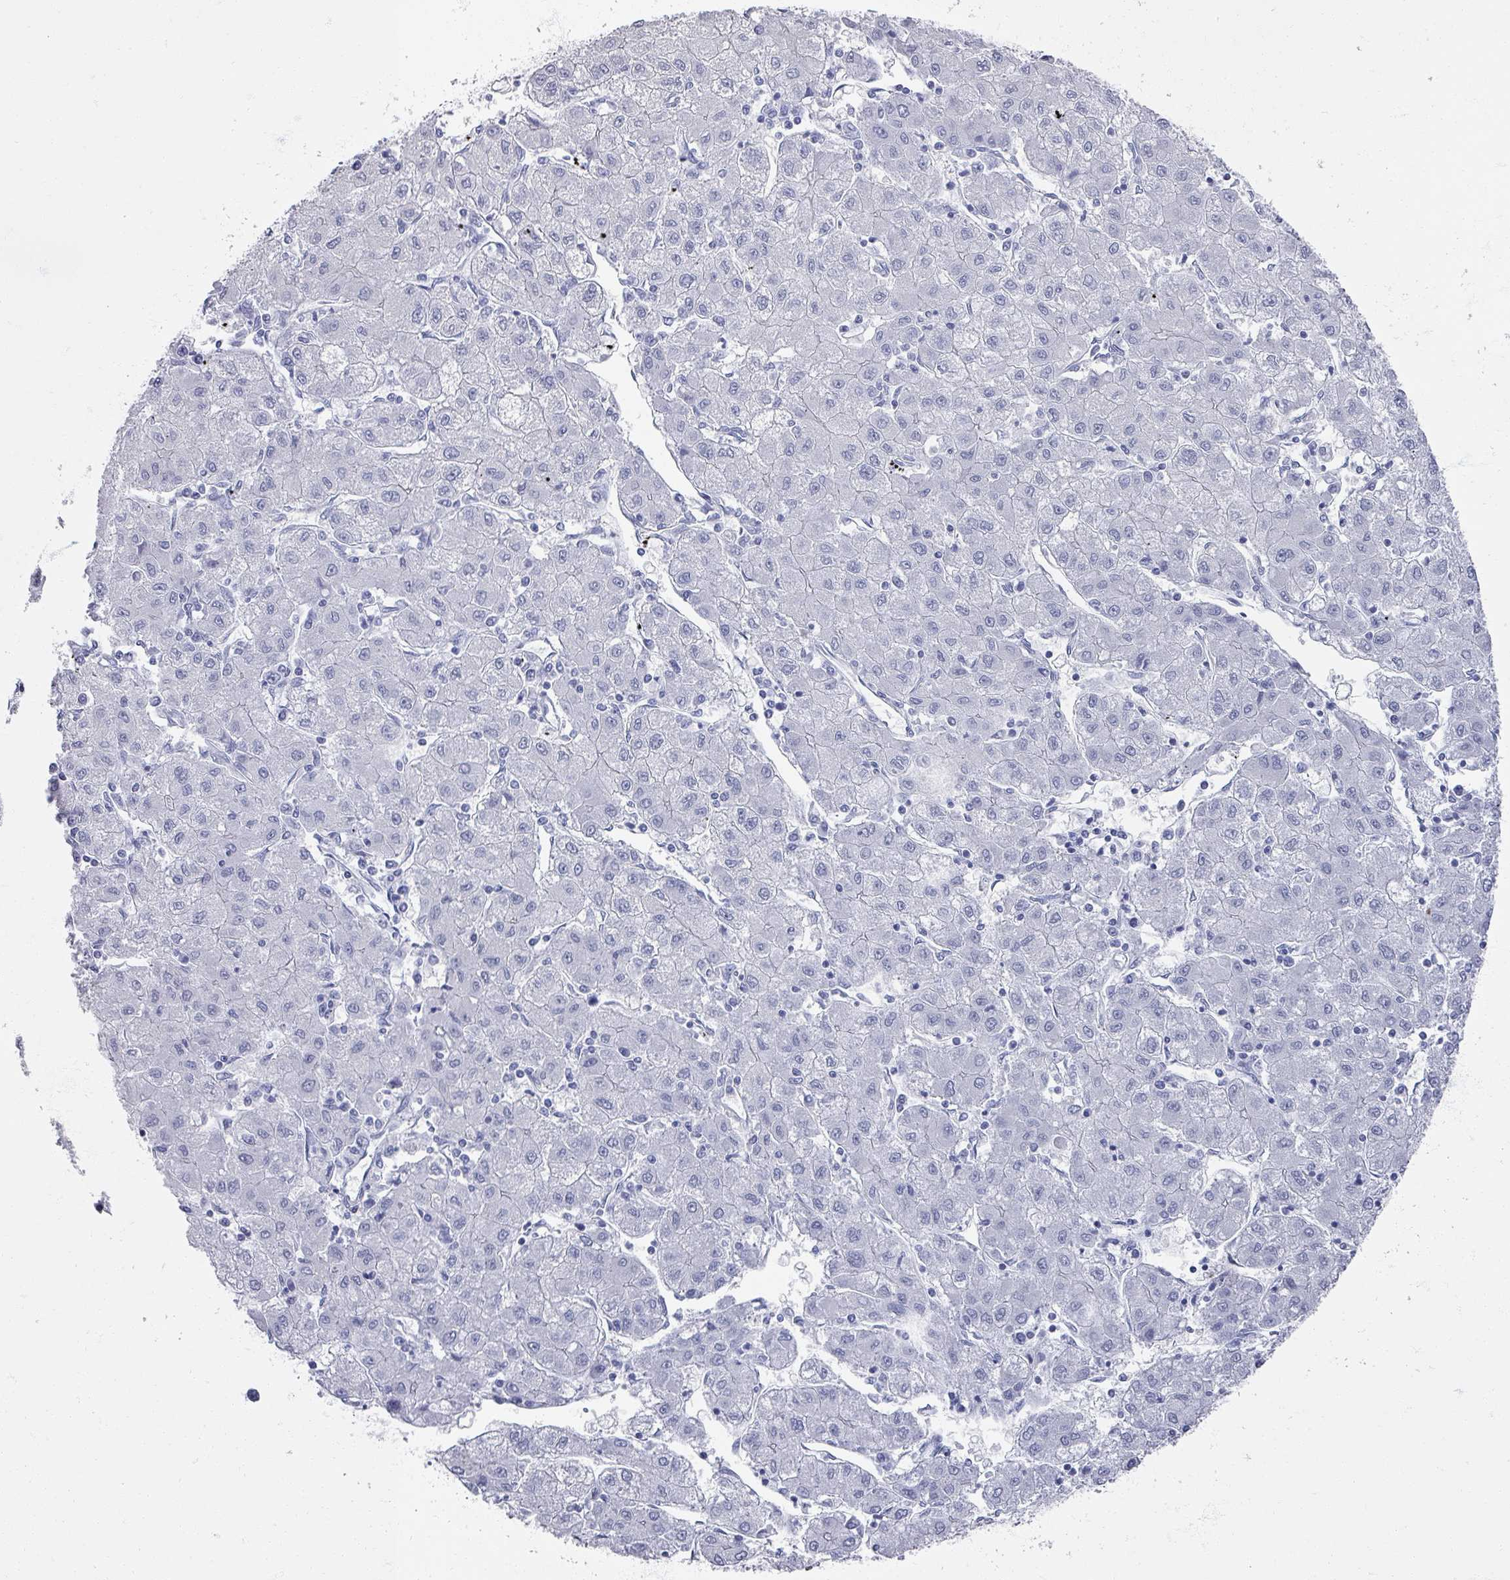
{"staining": {"intensity": "negative", "quantity": "none", "location": "none"}, "tissue": "liver cancer", "cell_type": "Tumor cells", "image_type": "cancer", "snomed": [{"axis": "morphology", "description": "Carcinoma, Hepatocellular, NOS"}, {"axis": "topography", "description": "Liver"}], "caption": "Immunohistochemistry of human liver cancer (hepatocellular carcinoma) demonstrates no positivity in tumor cells.", "gene": "OMG", "patient": {"sex": "male", "age": 72}}